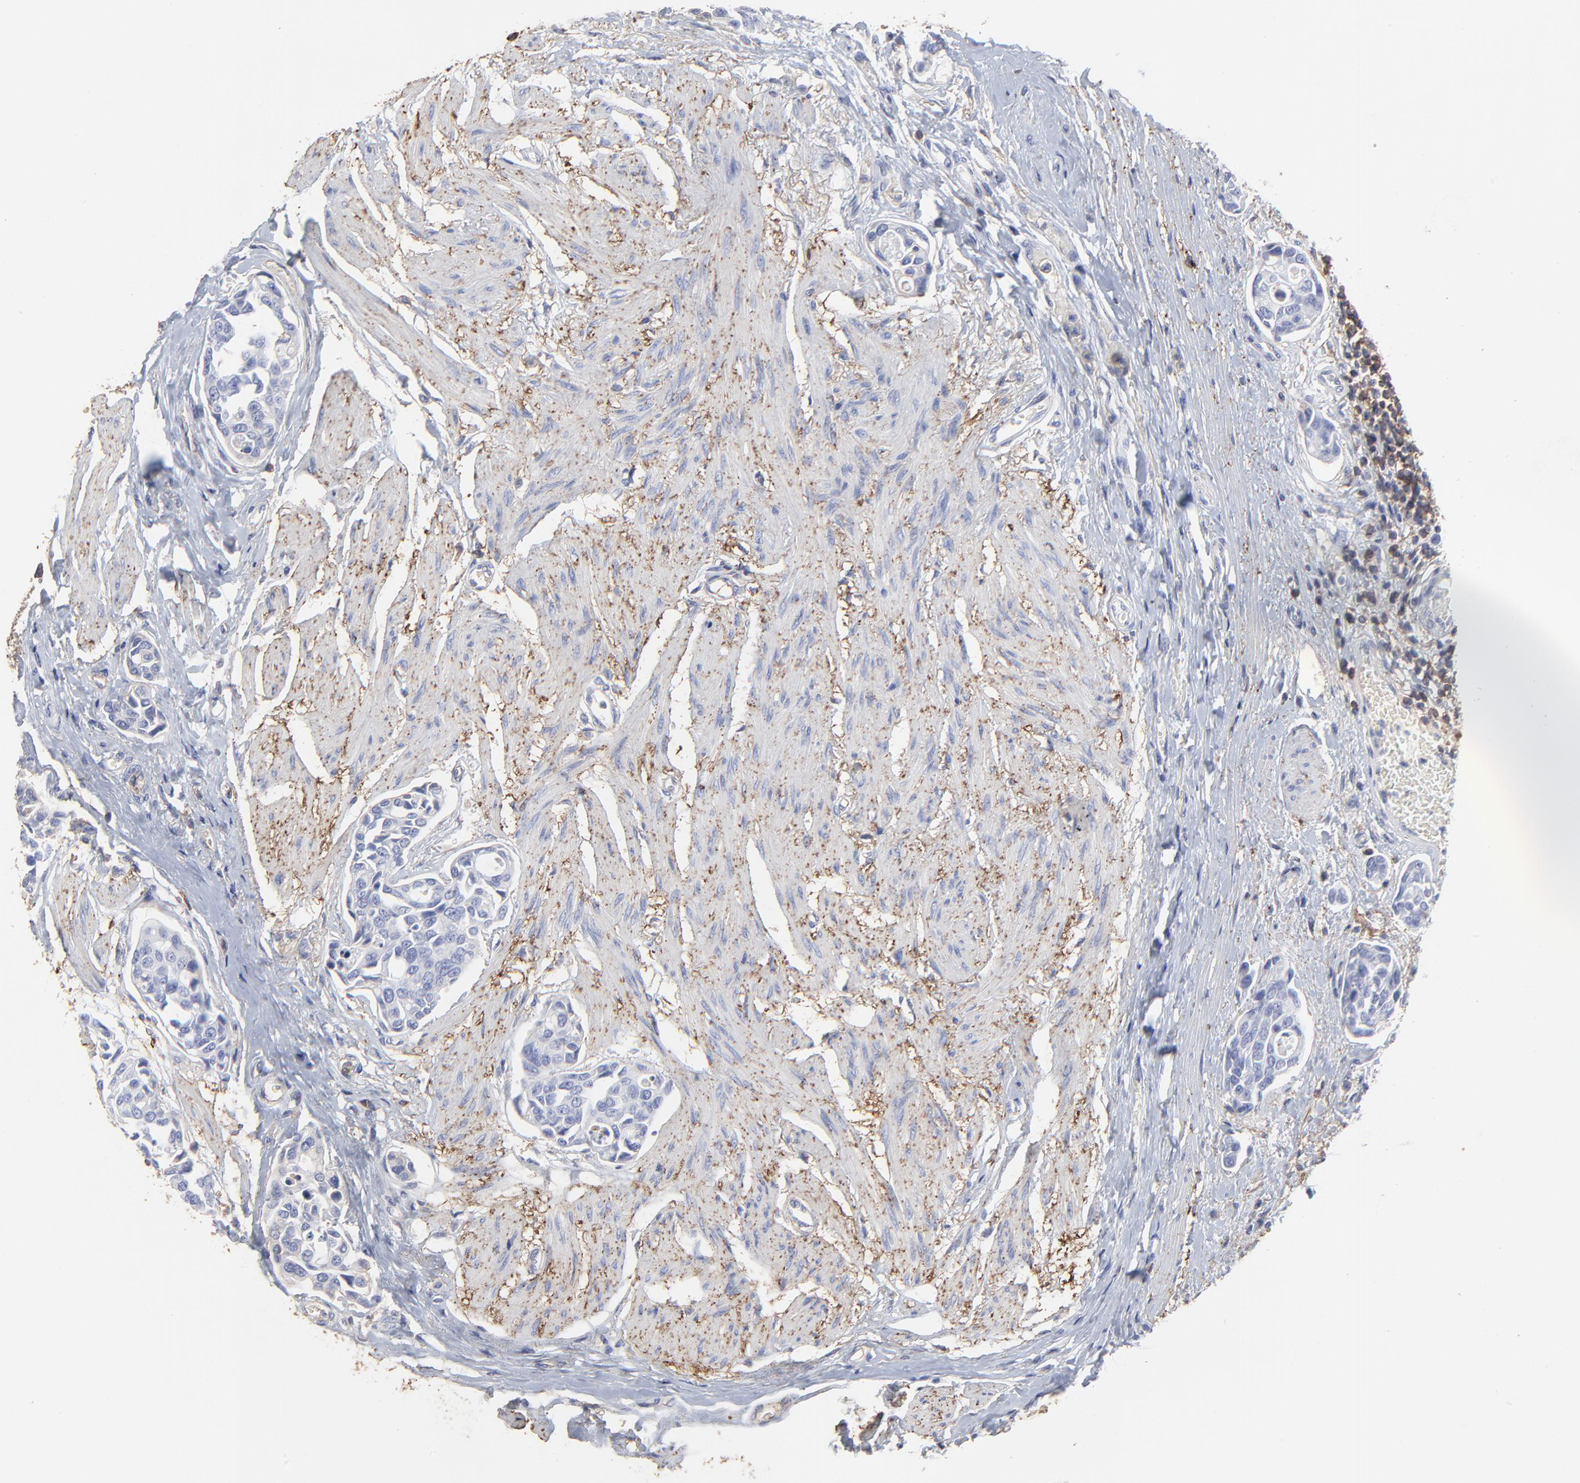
{"staining": {"intensity": "negative", "quantity": "none", "location": "none"}, "tissue": "urothelial cancer", "cell_type": "Tumor cells", "image_type": "cancer", "snomed": [{"axis": "morphology", "description": "Urothelial carcinoma, High grade"}, {"axis": "topography", "description": "Urinary bladder"}], "caption": "Urothelial cancer stained for a protein using immunohistochemistry exhibits no expression tumor cells.", "gene": "ANXA6", "patient": {"sex": "male", "age": 78}}